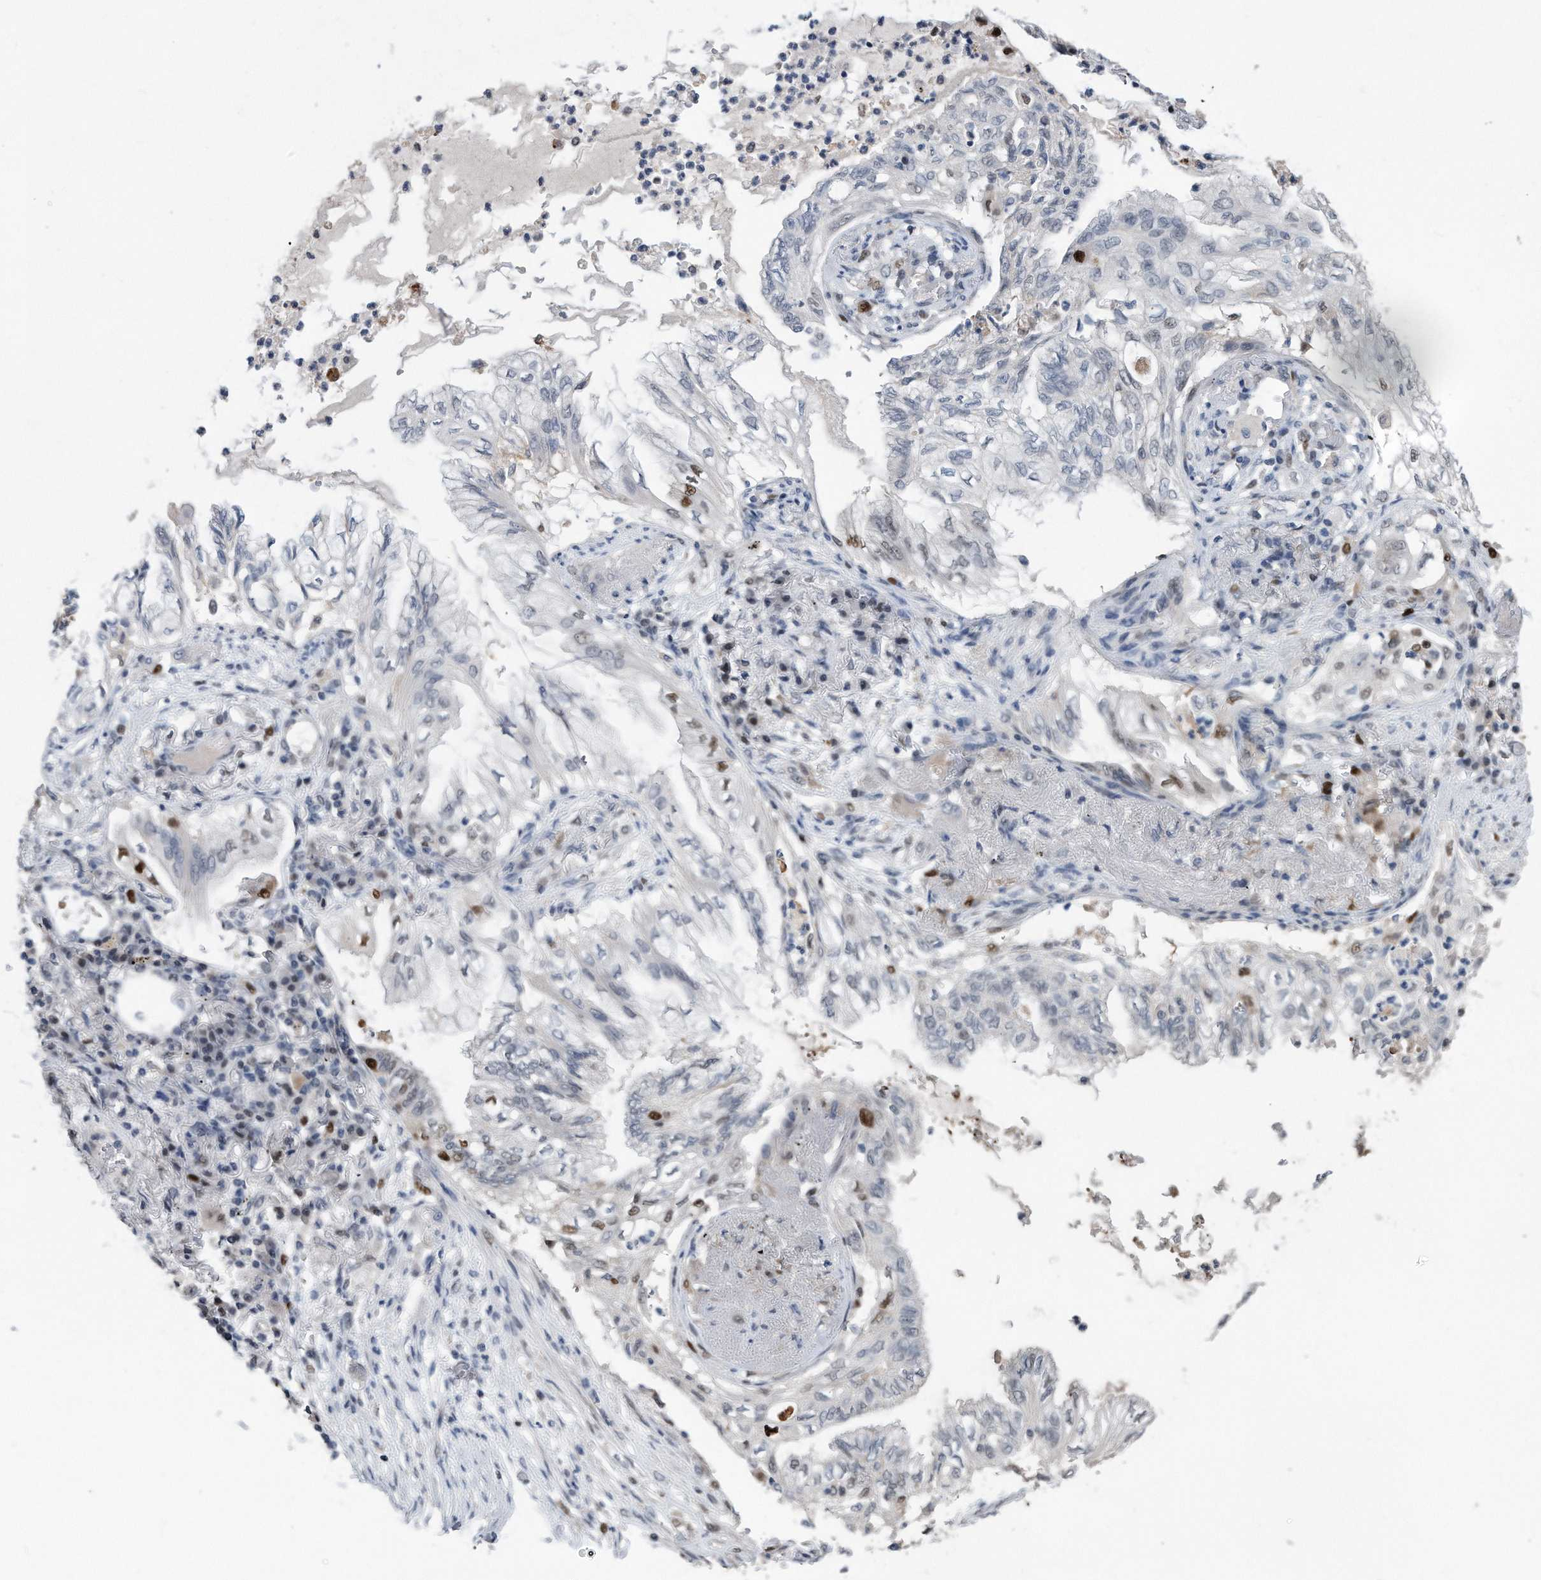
{"staining": {"intensity": "negative", "quantity": "none", "location": "none"}, "tissue": "lung cancer", "cell_type": "Tumor cells", "image_type": "cancer", "snomed": [{"axis": "morphology", "description": "Adenocarcinoma, NOS"}, {"axis": "topography", "description": "Lung"}], "caption": "High power microscopy micrograph of an IHC histopathology image of lung adenocarcinoma, revealing no significant staining in tumor cells. (DAB (3,3'-diaminobenzidine) IHC visualized using brightfield microscopy, high magnification).", "gene": "PCNA", "patient": {"sex": "female", "age": 70}}